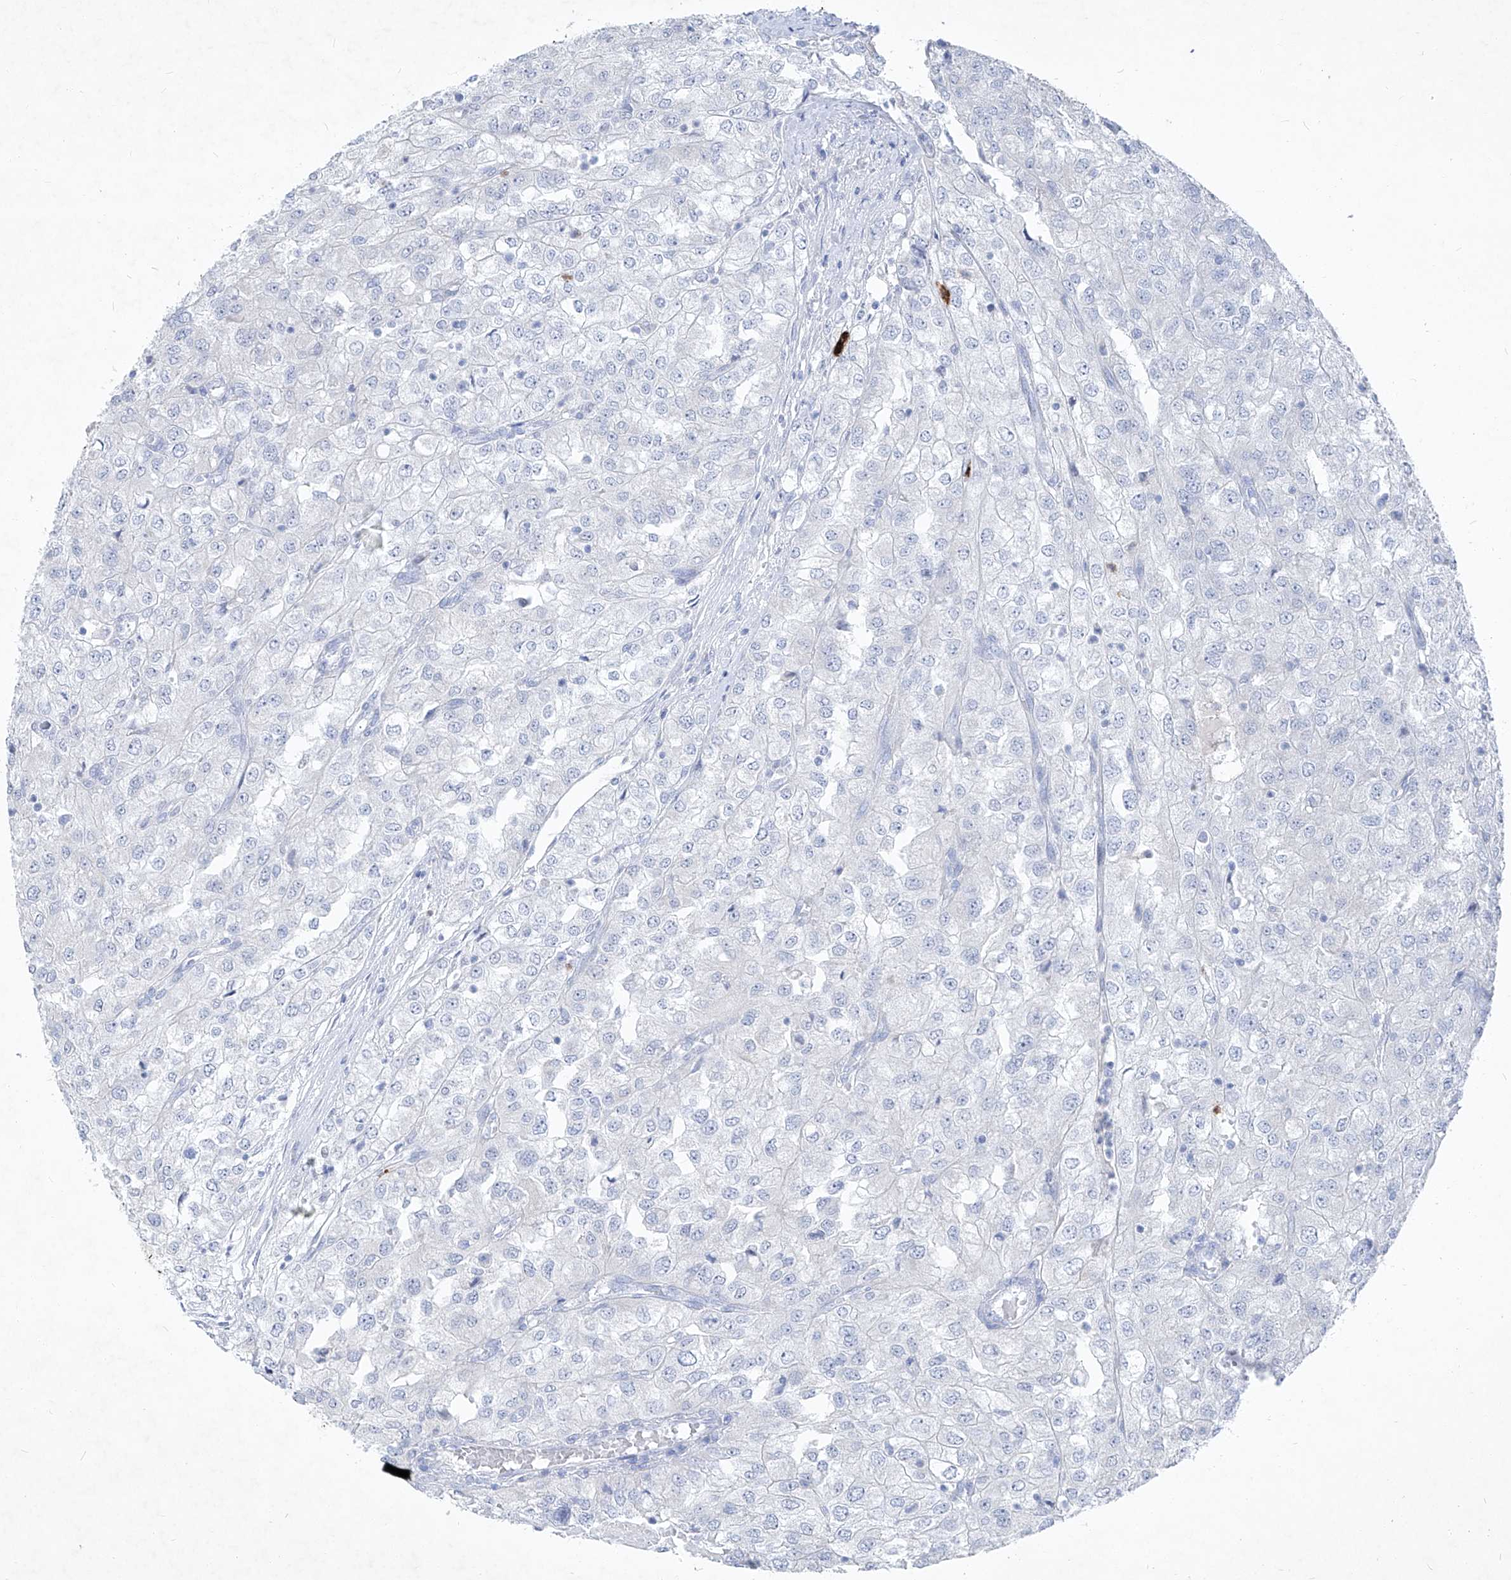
{"staining": {"intensity": "negative", "quantity": "none", "location": "none"}, "tissue": "renal cancer", "cell_type": "Tumor cells", "image_type": "cancer", "snomed": [{"axis": "morphology", "description": "Adenocarcinoma, NOS"}, {"axis": "topography", "description": "Kidney"}], "caption": "High magnification brightfield microscopy of renal cancer stained with DAB (3,3'-diaminobenzidine) (brown) and counterstained with hematoxylin (blue): tumor cells show no significant positivity.", "gene": "FRS3", "patient": {"sex": "female", "age": 54}}